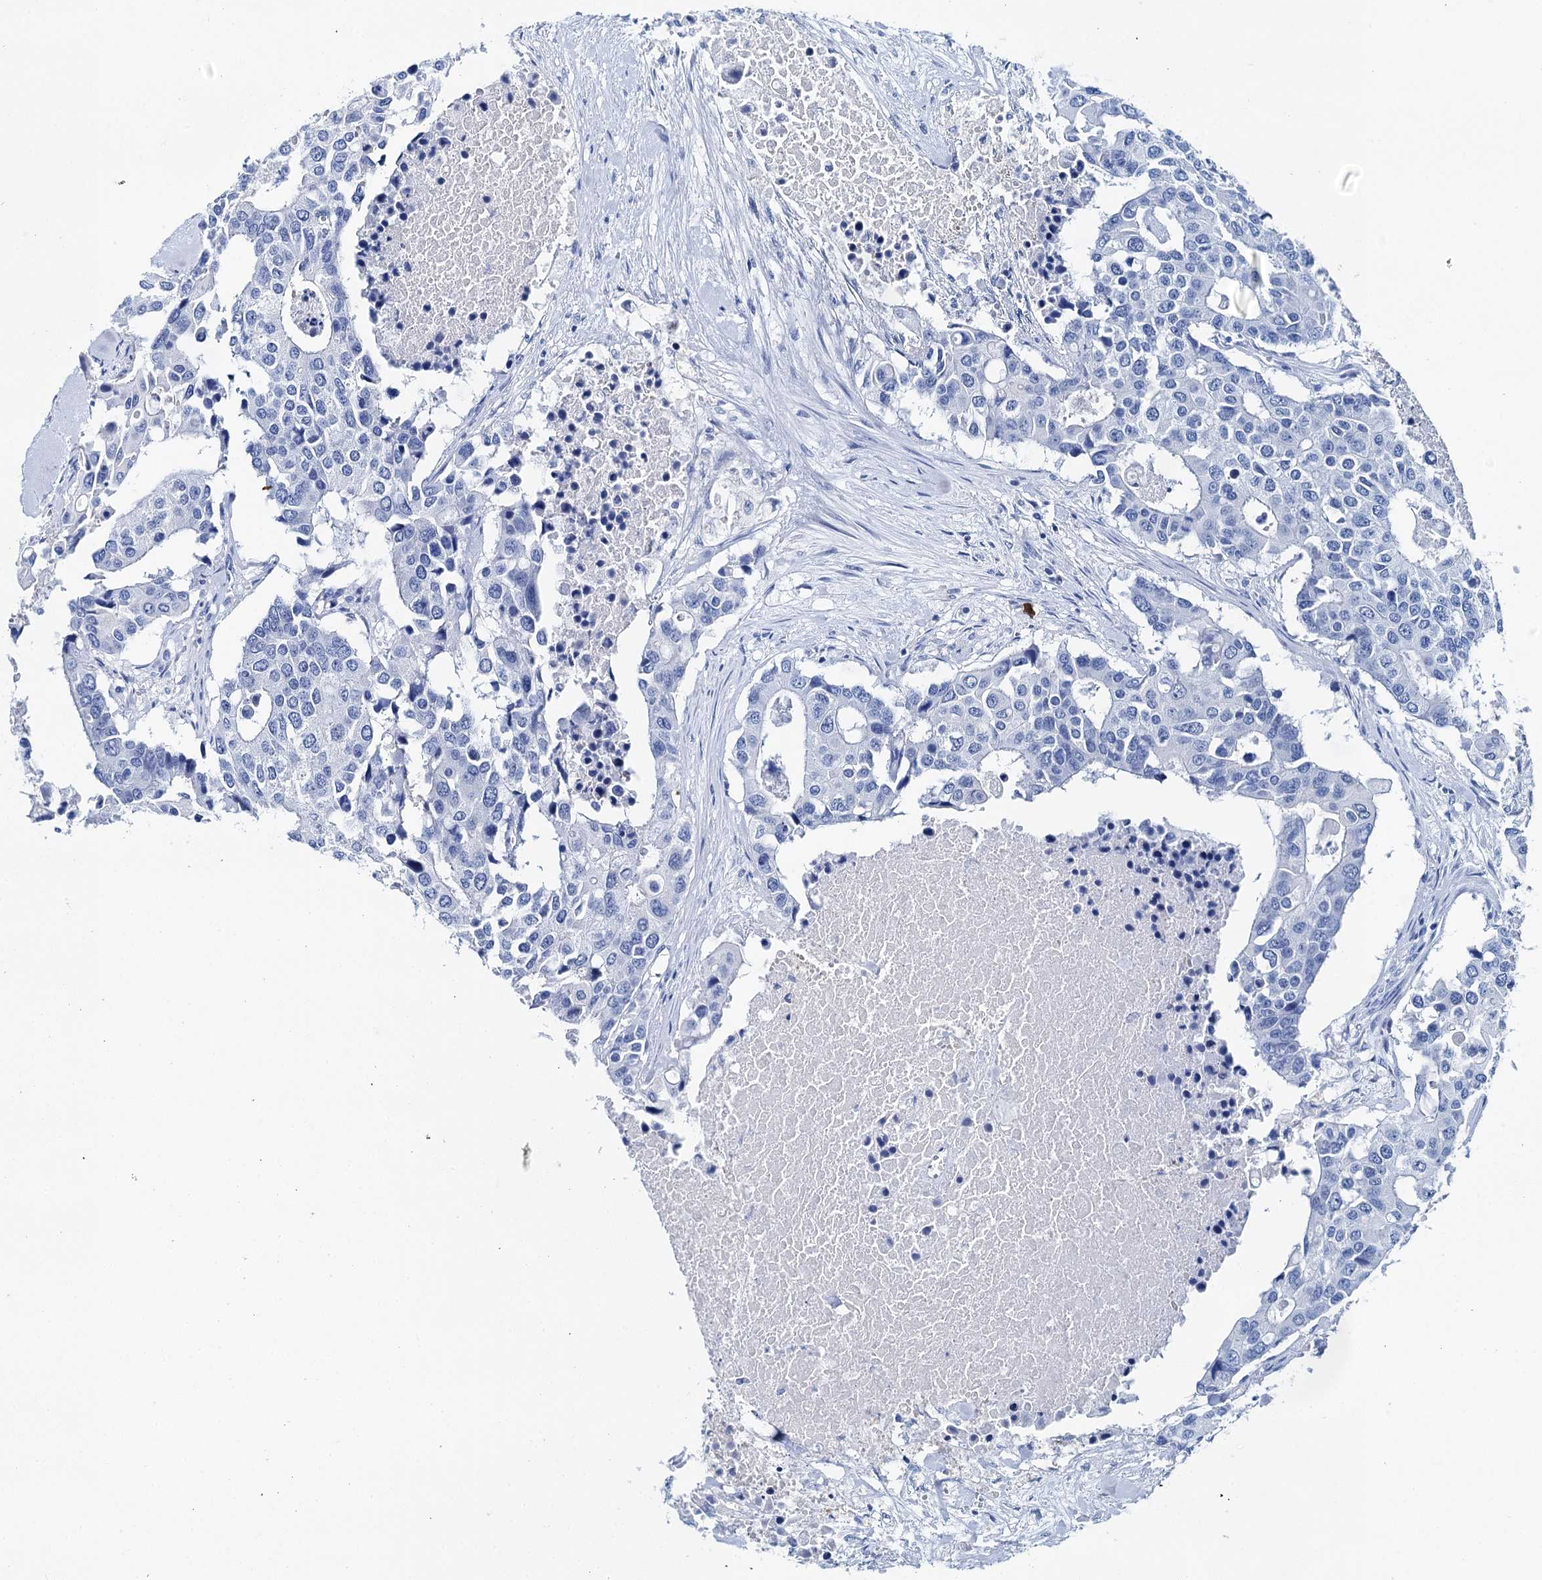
{"staining": {"intensity": "negative", "quantity": "none", "location": "none"}, "tissue": "colorectal cancer", "cell_type": "Tumor cells", "image_type": "cancer", "snomed": [{"axis": "morphology", "description": "Adenocarcinoma, NOS"}, {"axis": "topography", "description": "Colon"}], "caption": "Immunohistochemistry (IHC) of adenocarcinoma (colorectal) reveals no staining in tumor cells.", "gene": "BRINP1", "patient": {"sex": "male", "age": 77}}